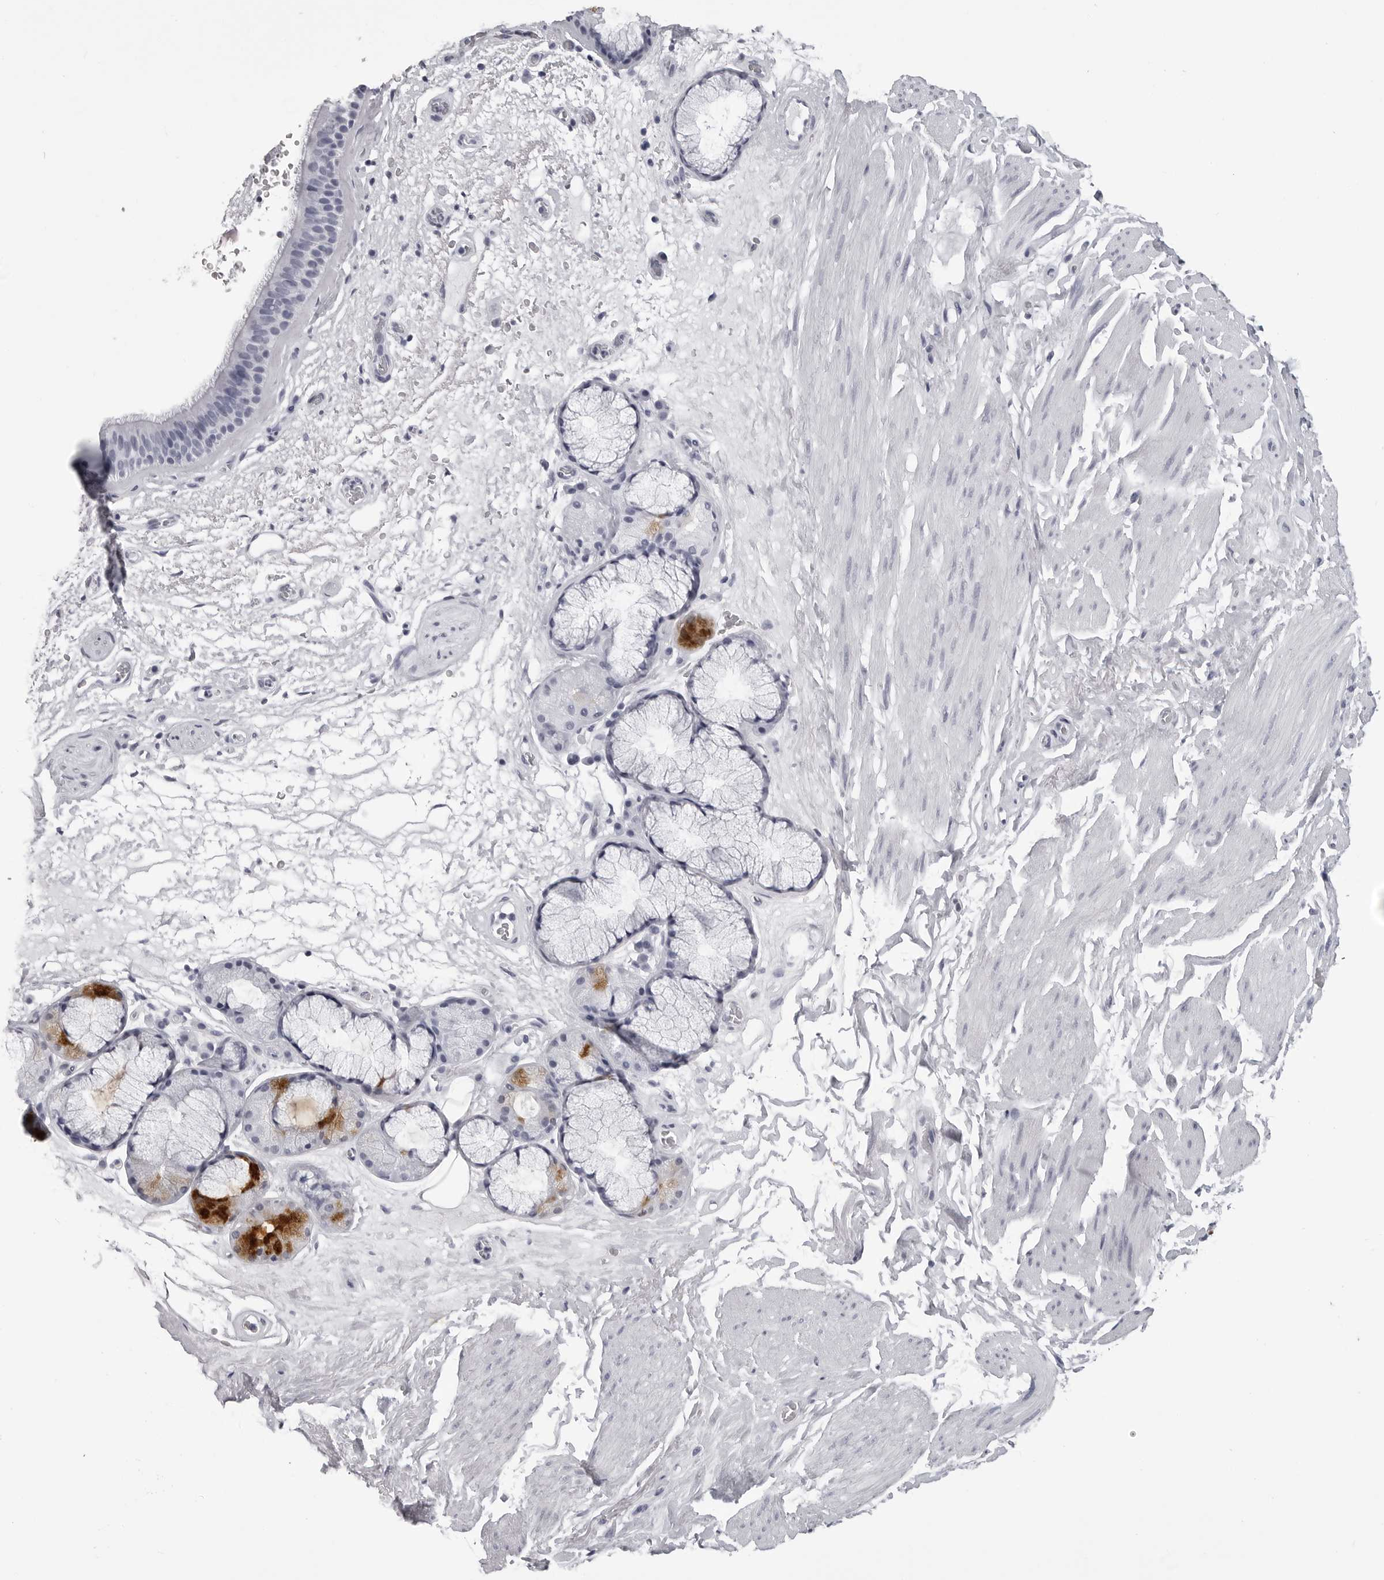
{"staining": {"intensity": "negative", "quantity": "none", "location": "none"}, "tissue": "bronchus", "cell_type": "Respiratory epithelial cells", "image_type": "normal", "snomed": [{"axis": "morphology", "description": "Normal tissue, NOS"}, {"axis": "topography", "description": "Cartilage tissue"}], "caption": "The micrograph reveals no significant expression in respiratory epithelial cells of bronchus.", "gene": "BPIFA1", "patient": {"sex": "female", "age": 63}}